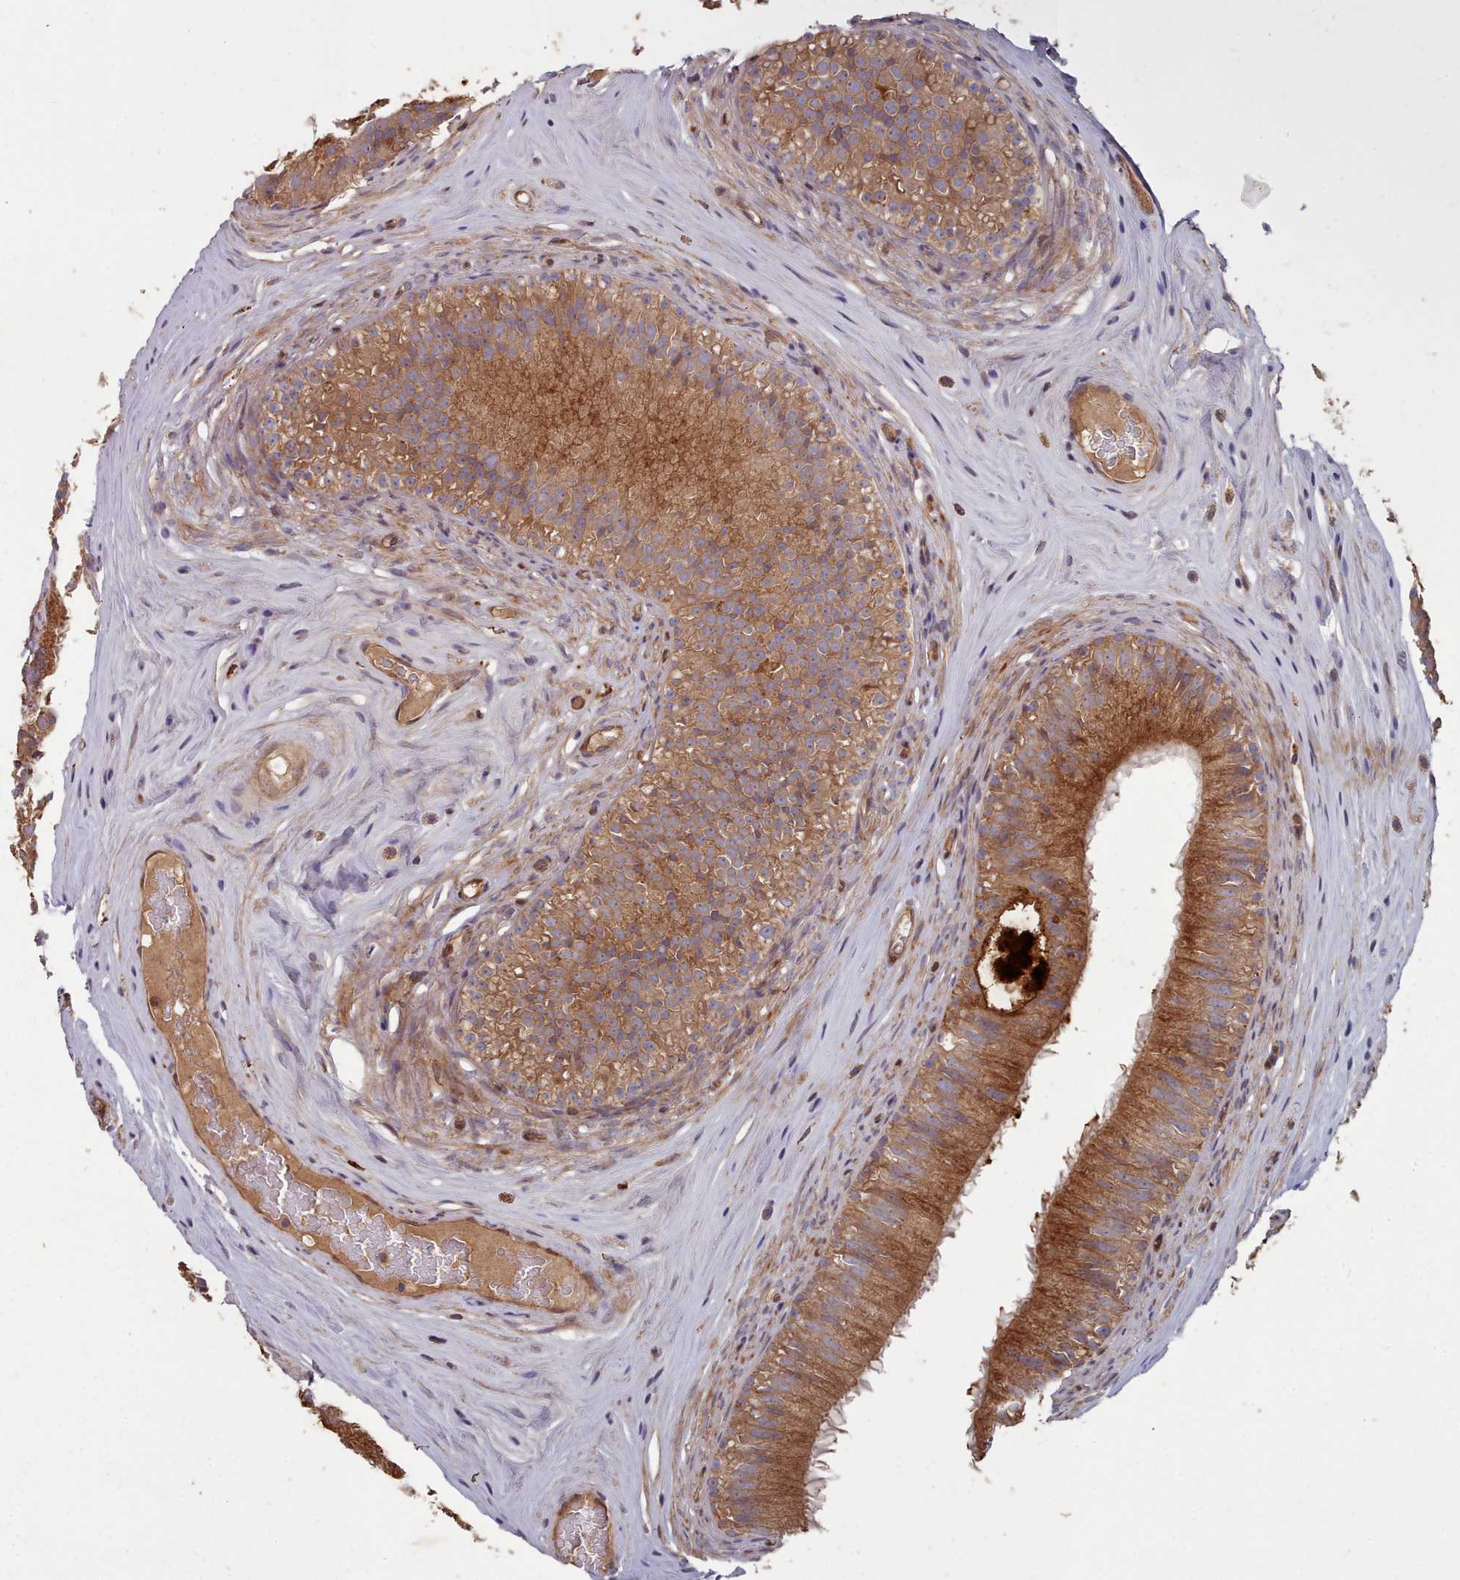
{"staining": {"intensity": "strong", "quantity": ">75%", "location": "cytoplasmic/membranous"}, "tissue": "epididymis", "cell_type": "Glandular cells", "image_type": "normal", "snomed": [{"axis": "morphology", "description": "Normal tissue, NOS"}, {"axis": "topography", "description": "Epididymis"}], "caption": "Immunohistochemical staining of benign human epididymis exhibits strong cytoplasmic/membranous protein staining in approximately >75% of glandular cells.", "gene": "THSD7B", "patient": {"sex": "male", "age": 45}}